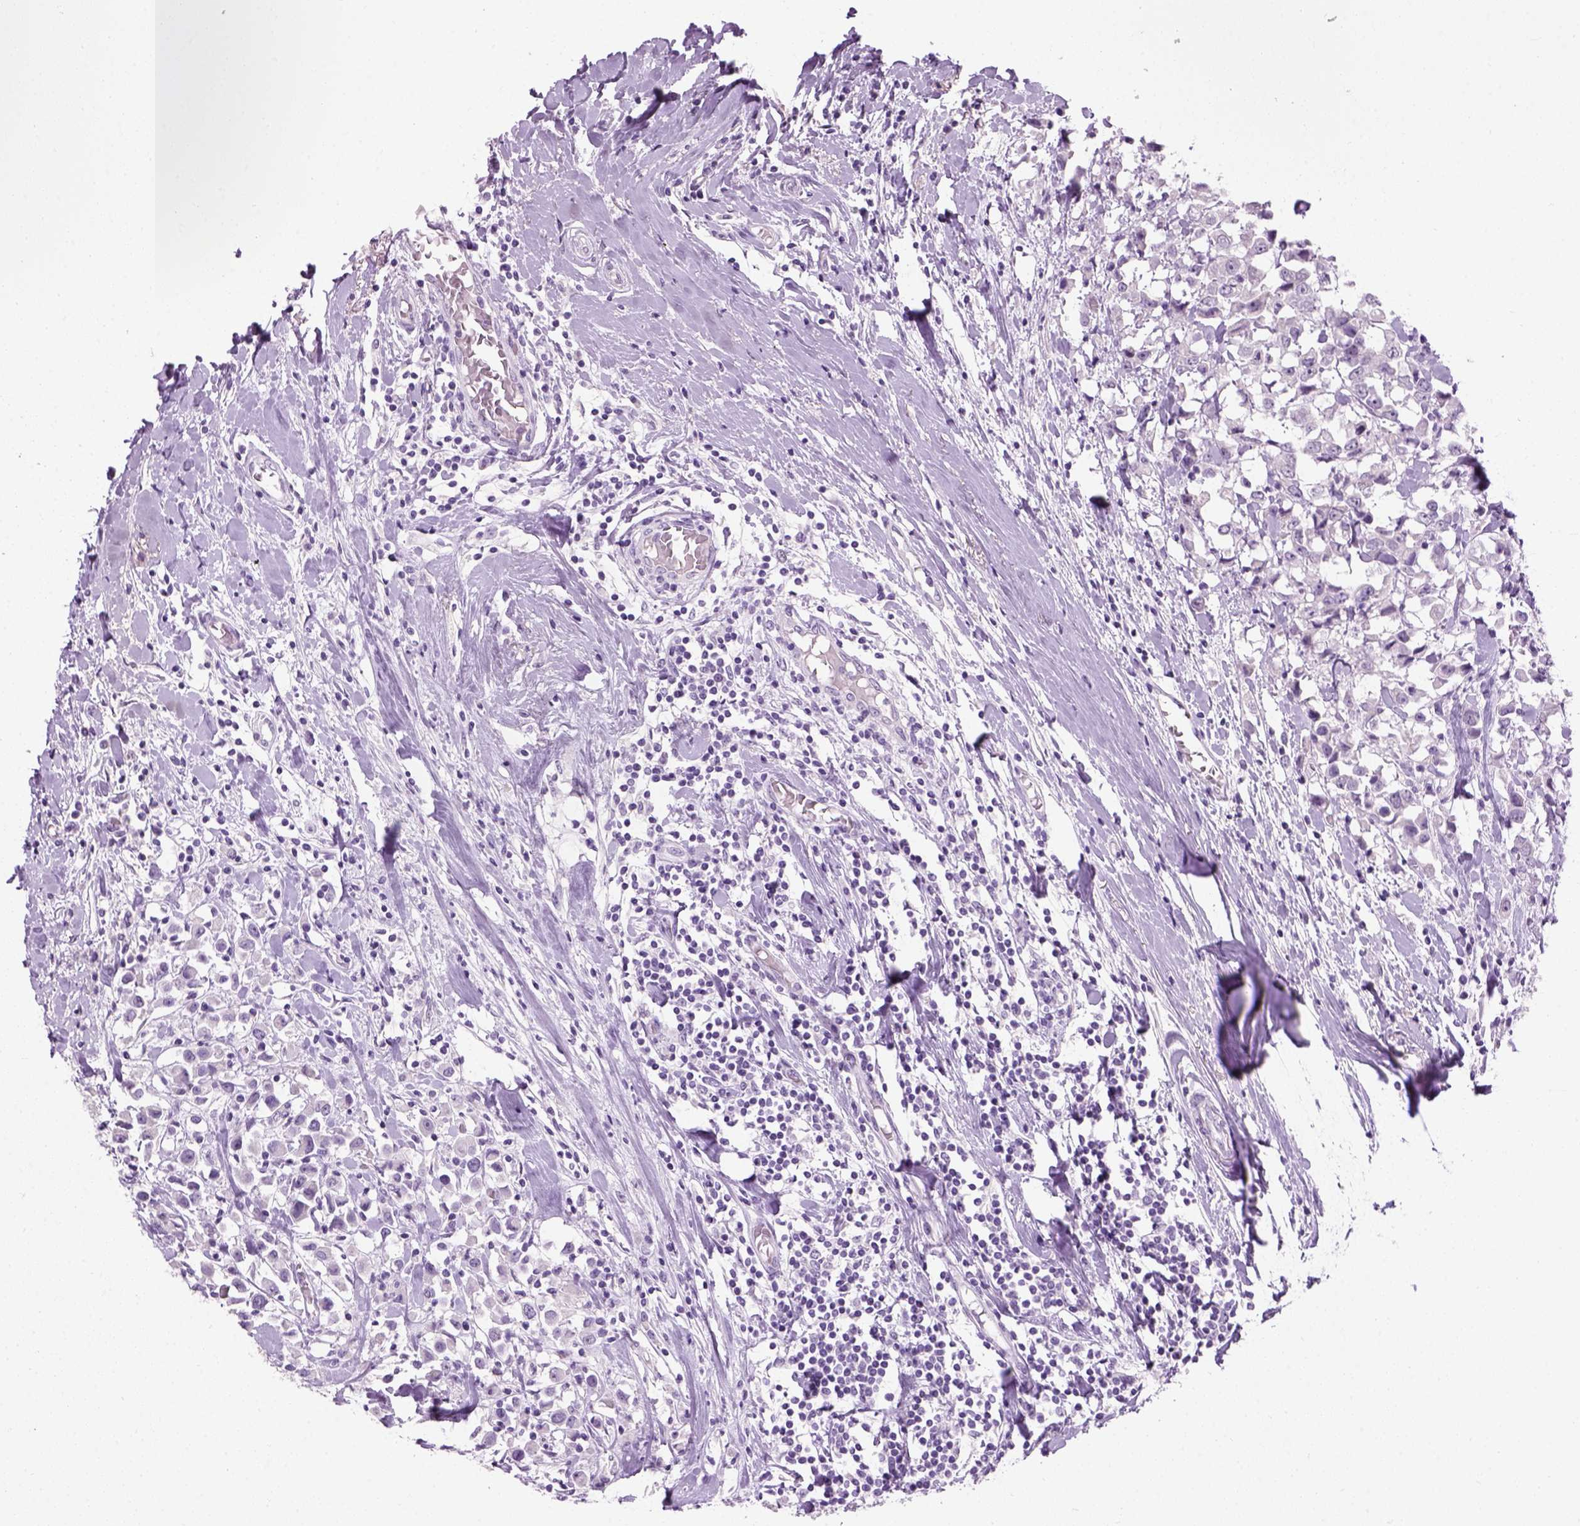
{"staining": {"intensity": "negative", "quantity": "none", "location": "none"}, "tissue": "breast cancer", "cell_type": "Tumor cells", "image_type": "cancer", "snomed": [{"axis": "morphology", "description": "Duct carcinoma"}, {"axis": "topography", "description": "Breast"}], "caption": "There is no significant expression in tumor cells of breast cancer.", "gene": "GABRB2", "patient": {"sex": "female", "age": 61}}